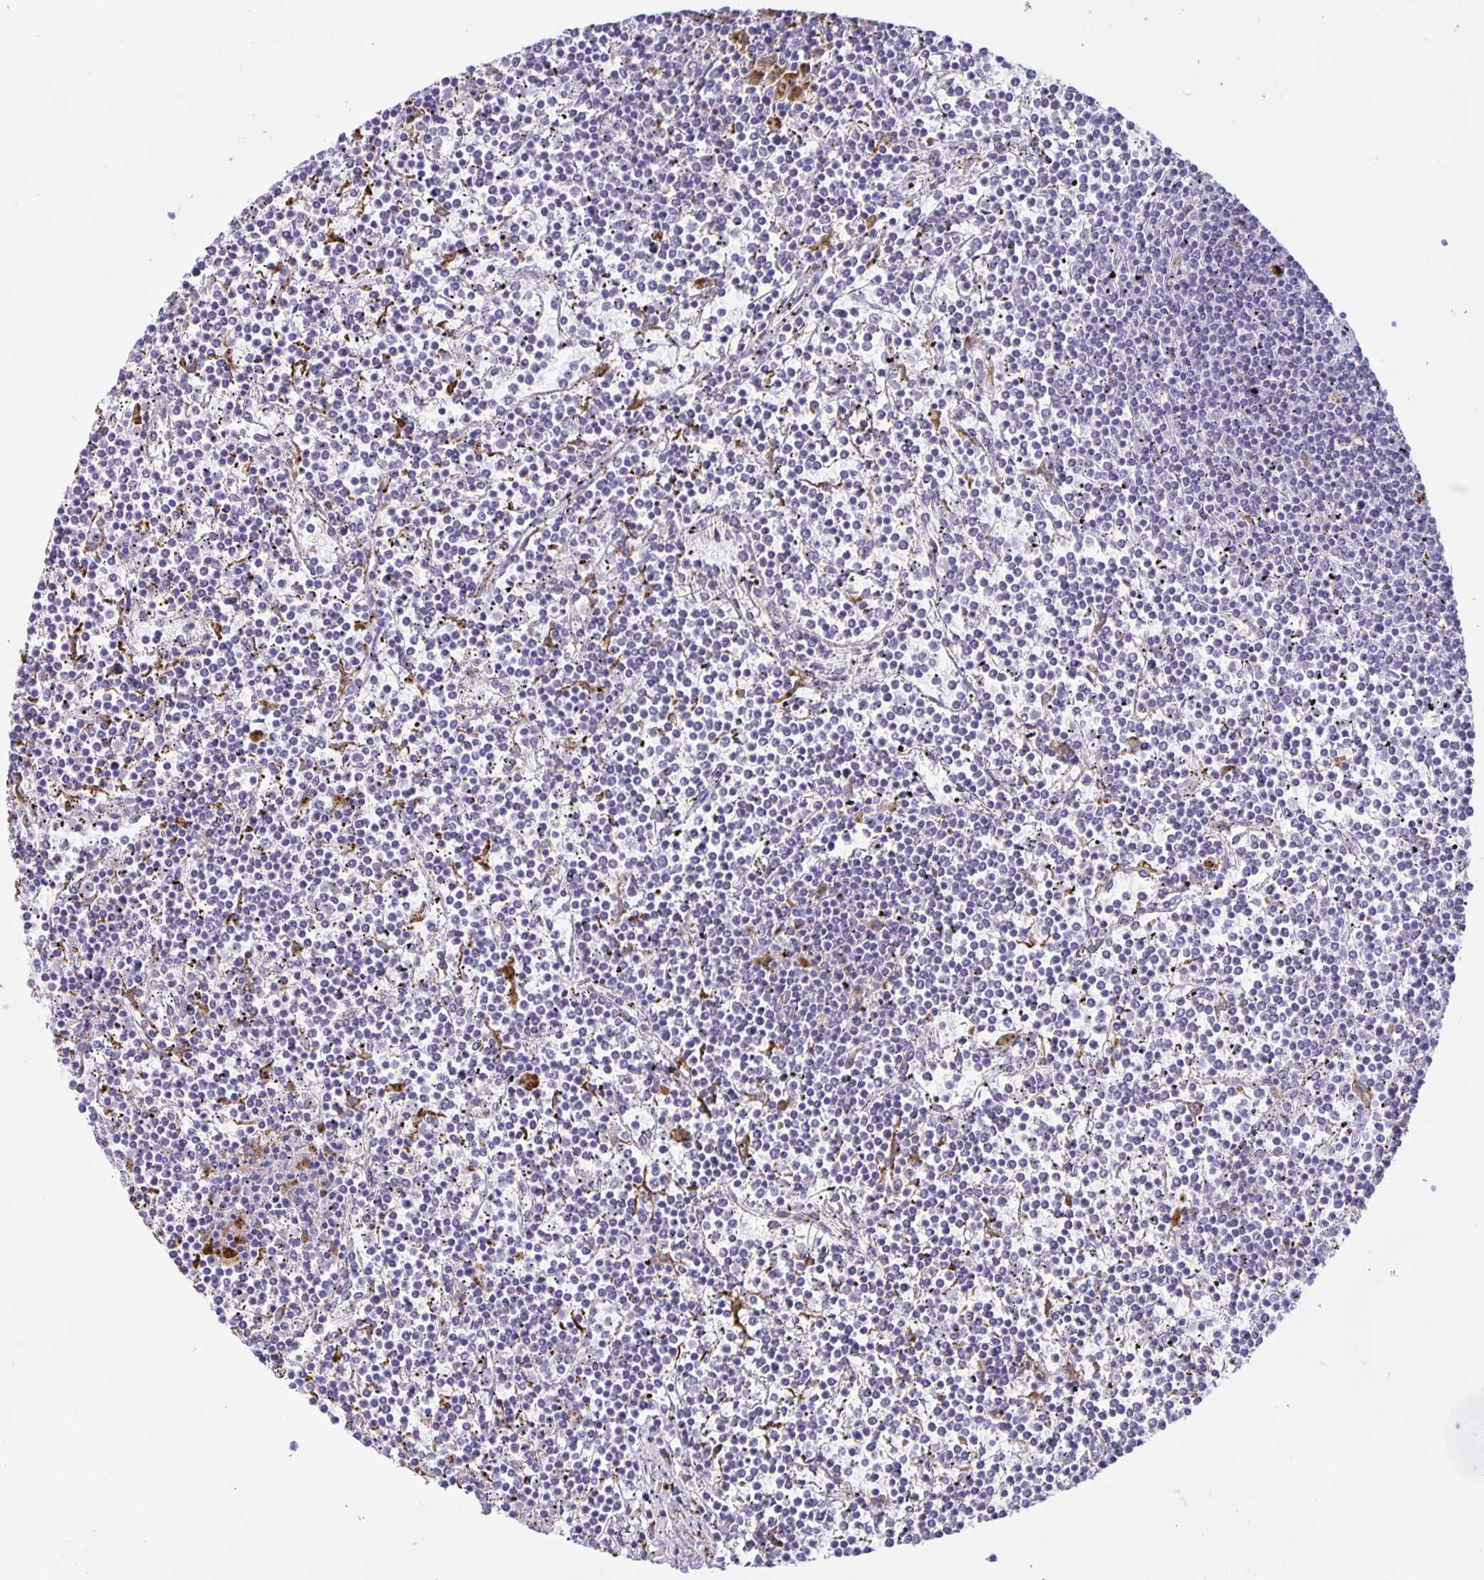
{"staining": {"intensity": "negative", "quantity": "none", "location": "none"}, "tissue": "lymphoma", "cell_type": "Tumor cells", "image_type": "cancer", "snomed": [{"axis": "morphology", "description": "Malignant lymphoma, non-Hodgkin's type, Low grade"}, {"axis": "topography", "description": "Spleen"}], "caption": "IHC histopathology image of neoplastic tissue: lymphoma stained with DAB displays no significant protein staining in tumor cells. (DAB (3,3'-diaminobenzidine) immunohistochemistry visualized using brightfield microscopy, high magnification).", "gene": "LIPA", "patient": {"sex": "female", "age": 19}}